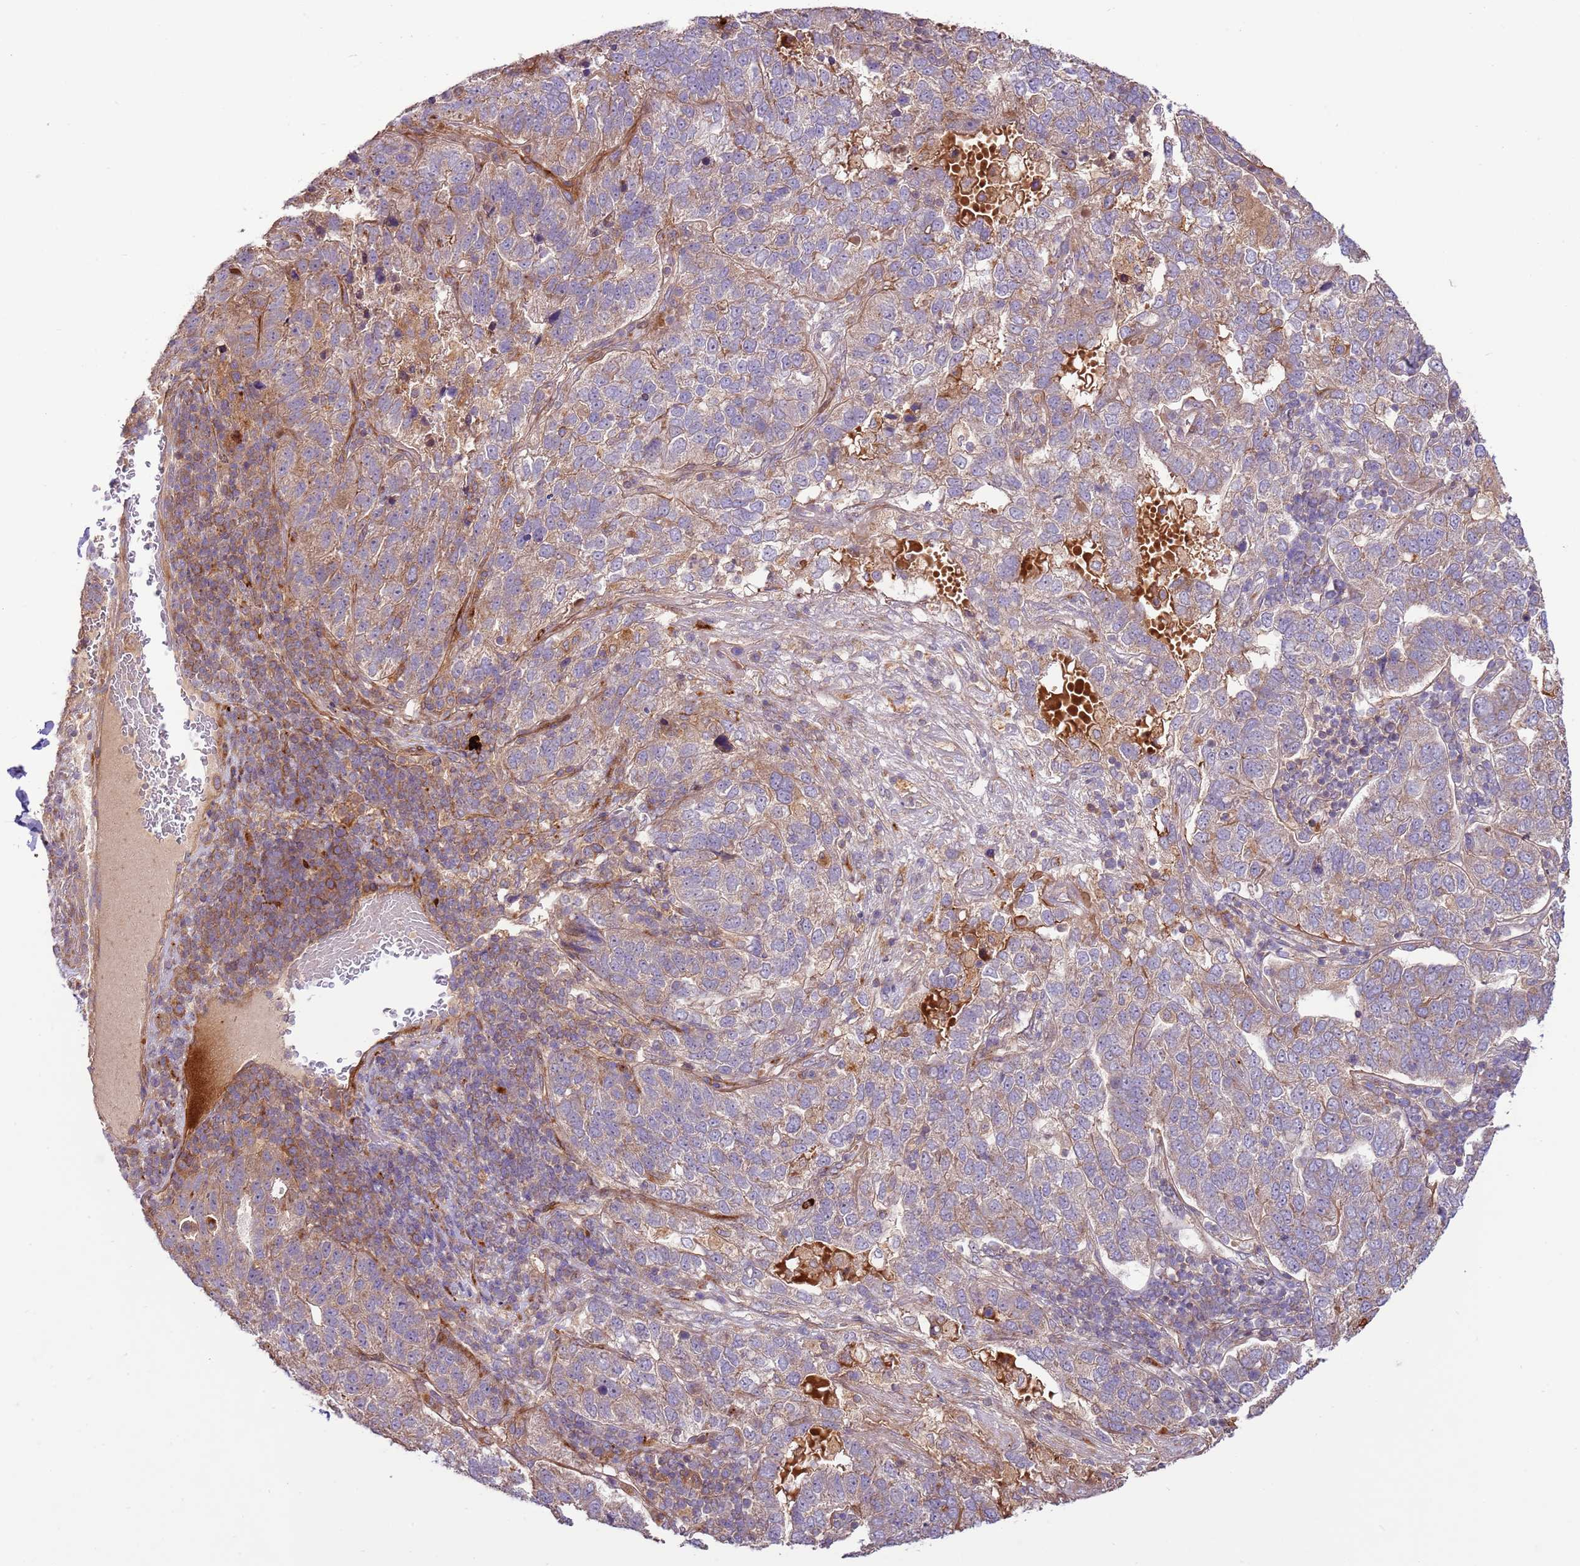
{"staining": {"intensity": "weak", "quantity": "25%-75%", "location": "cytoplasmic/membranous"}, "tissue": "pancreatic cancer", "cell_type": "Tumor cells", "image_type": "cancer", "snomed": [{"axis": "morphology", "description": "Adenocarcinoma, NOS"}, {"axis": "topography", "description": "Pancreas"}], "caption": "About 25%-75% of tumor cells in human pancreatic cancer demonstrate weak cytoplasmic/membranous protein staining as visualized by brown immunohistochemical staining.", "gene": "ZNF624", "patient": {"sex": "female", "age": 61}}